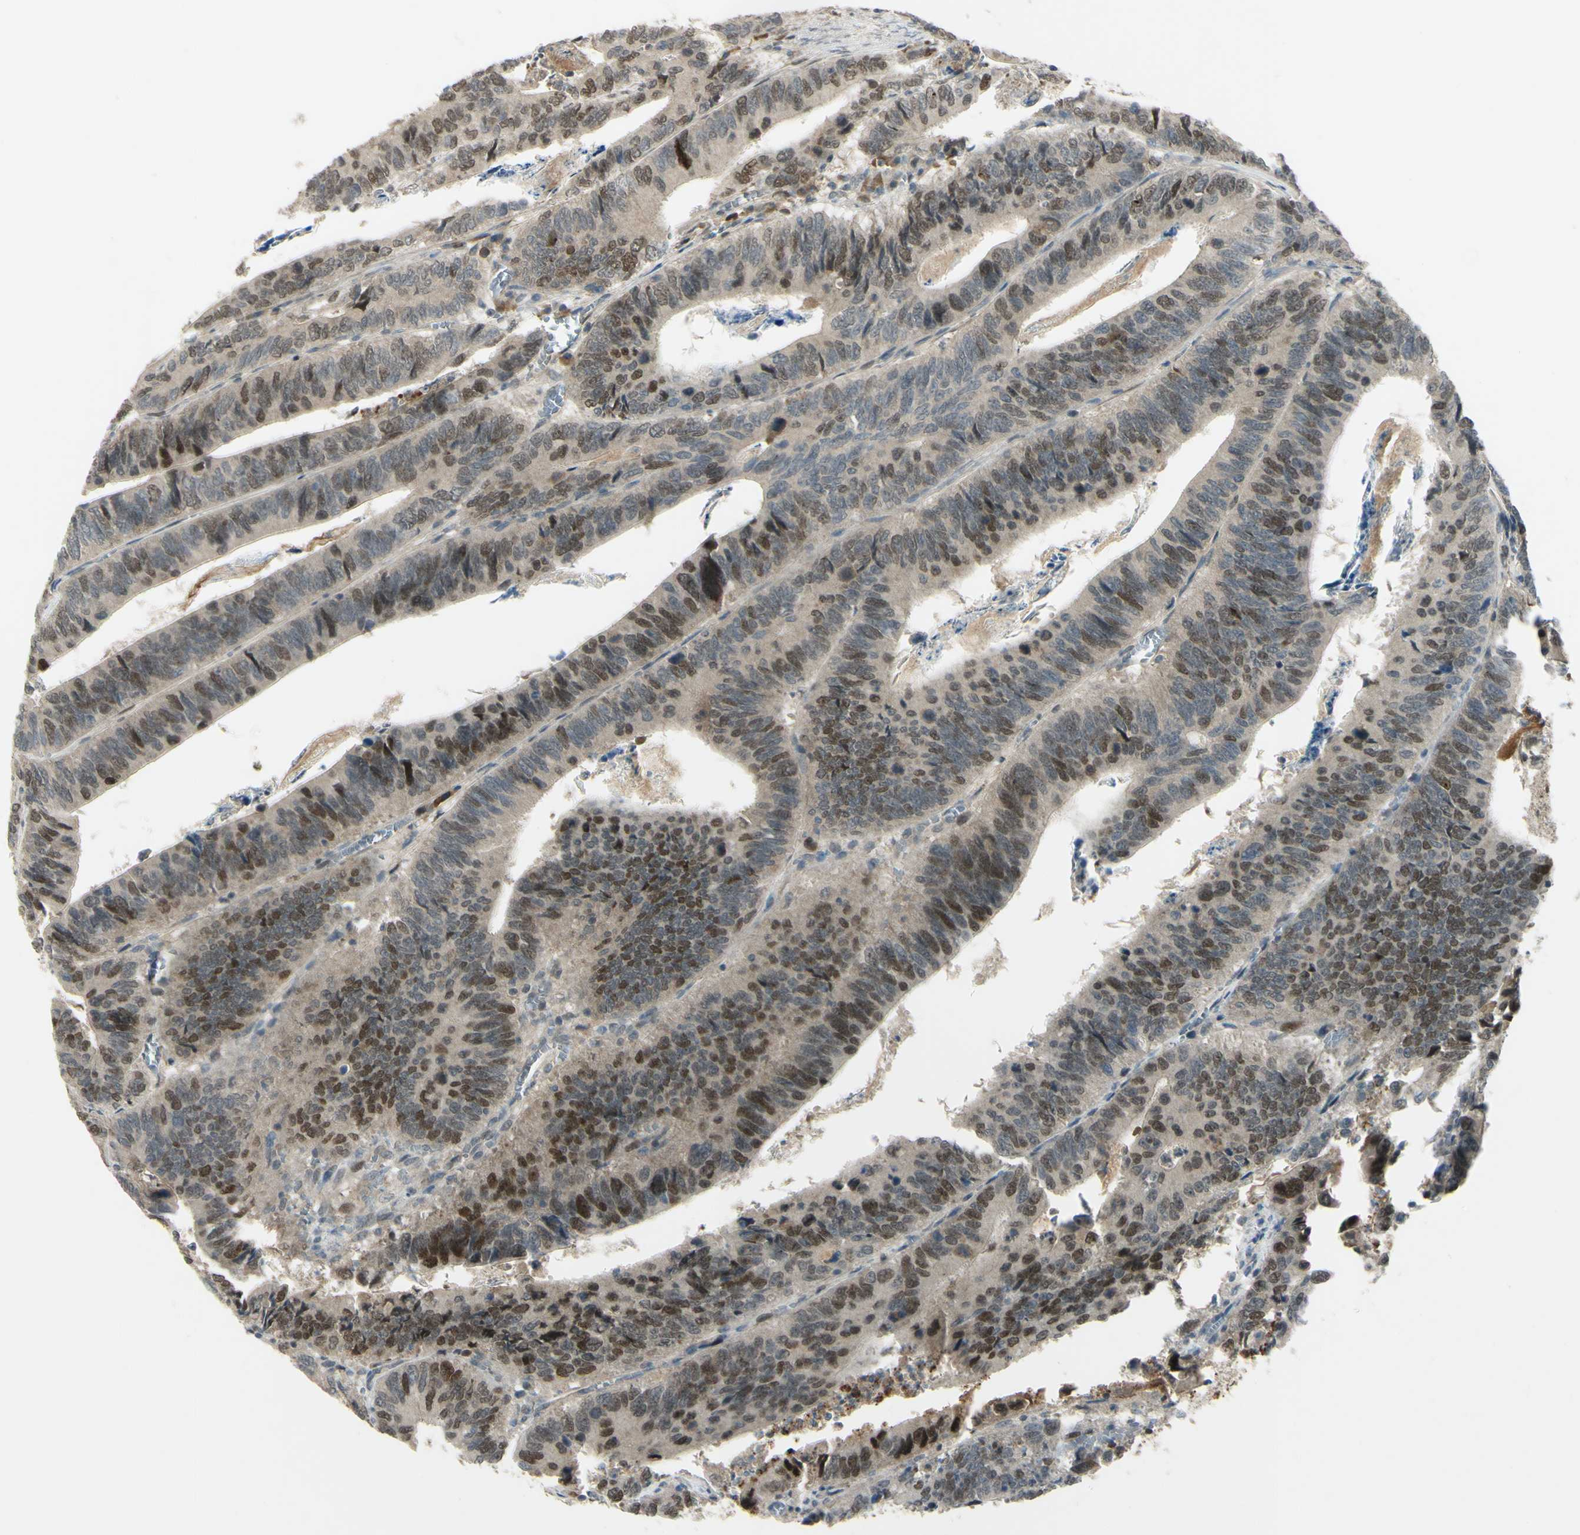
{"staining": {"intensity": "strong", "quantity": "25%-75%", "location": "nuclear"}, "tissue": "colorectal cancer", "cell_type": "Tumor cells", "image_type": "cancer", "snomed": [{"axis": "morphology", "description": "Adenocarcinoma, NOS"}, {"axis": "topography", "description": "Colon"}], "caption": "Colorectal cancer (adenocarcinoma) was stained to show a protein in brown. There is high levels of strong nuclear positivity in about 25%-75% of tumor cells.", "gene": "RAD18", "patient": {"sex": "male", "age": 72}}